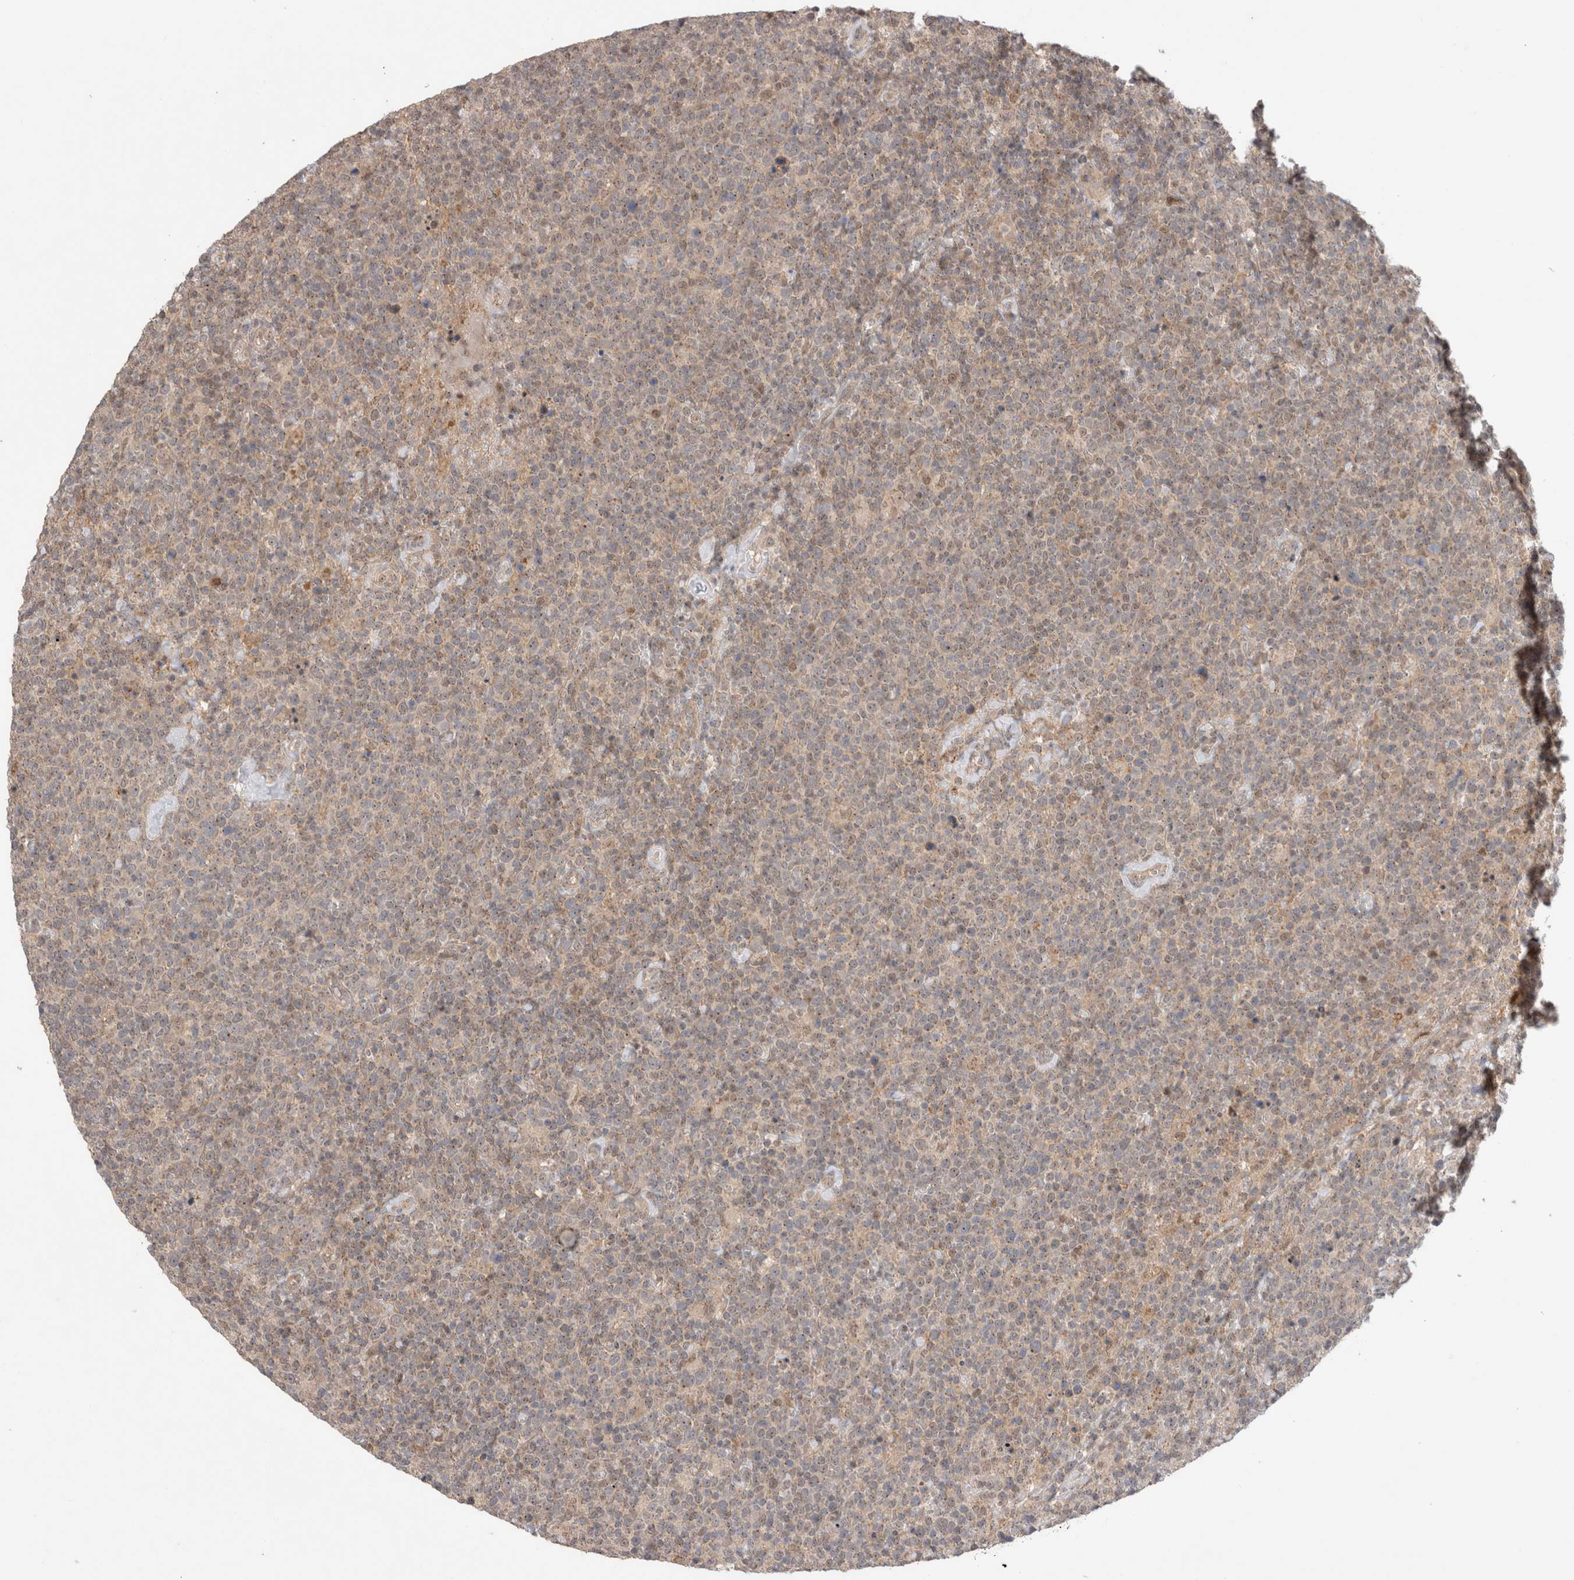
{"staining": {"intensity": "weak", "quantity": "25%-75%", "location": "cytoplasmic/membranous"}, "tissue": "lymphoma", "cell_type": "Tumor cells", "image_type": "cancer", "snomed": [{"axis": "morphology", "description": "Malignant lymphoma, non-Hodgkin's type, High grade"}, {"axis": "topography", "description": "Lymph node"}], "caption": "Immunohistochemistry image of malignant lymphoma, non-Hodgkin's type (high-grade) stained for a protein (brown), which reveals low levels of weak cytoplasmic/membranous positivity in about 25%-75% of tumor cells.", "gene": "SLC29A1", "patient": {"sex": "male", "age": 61}}